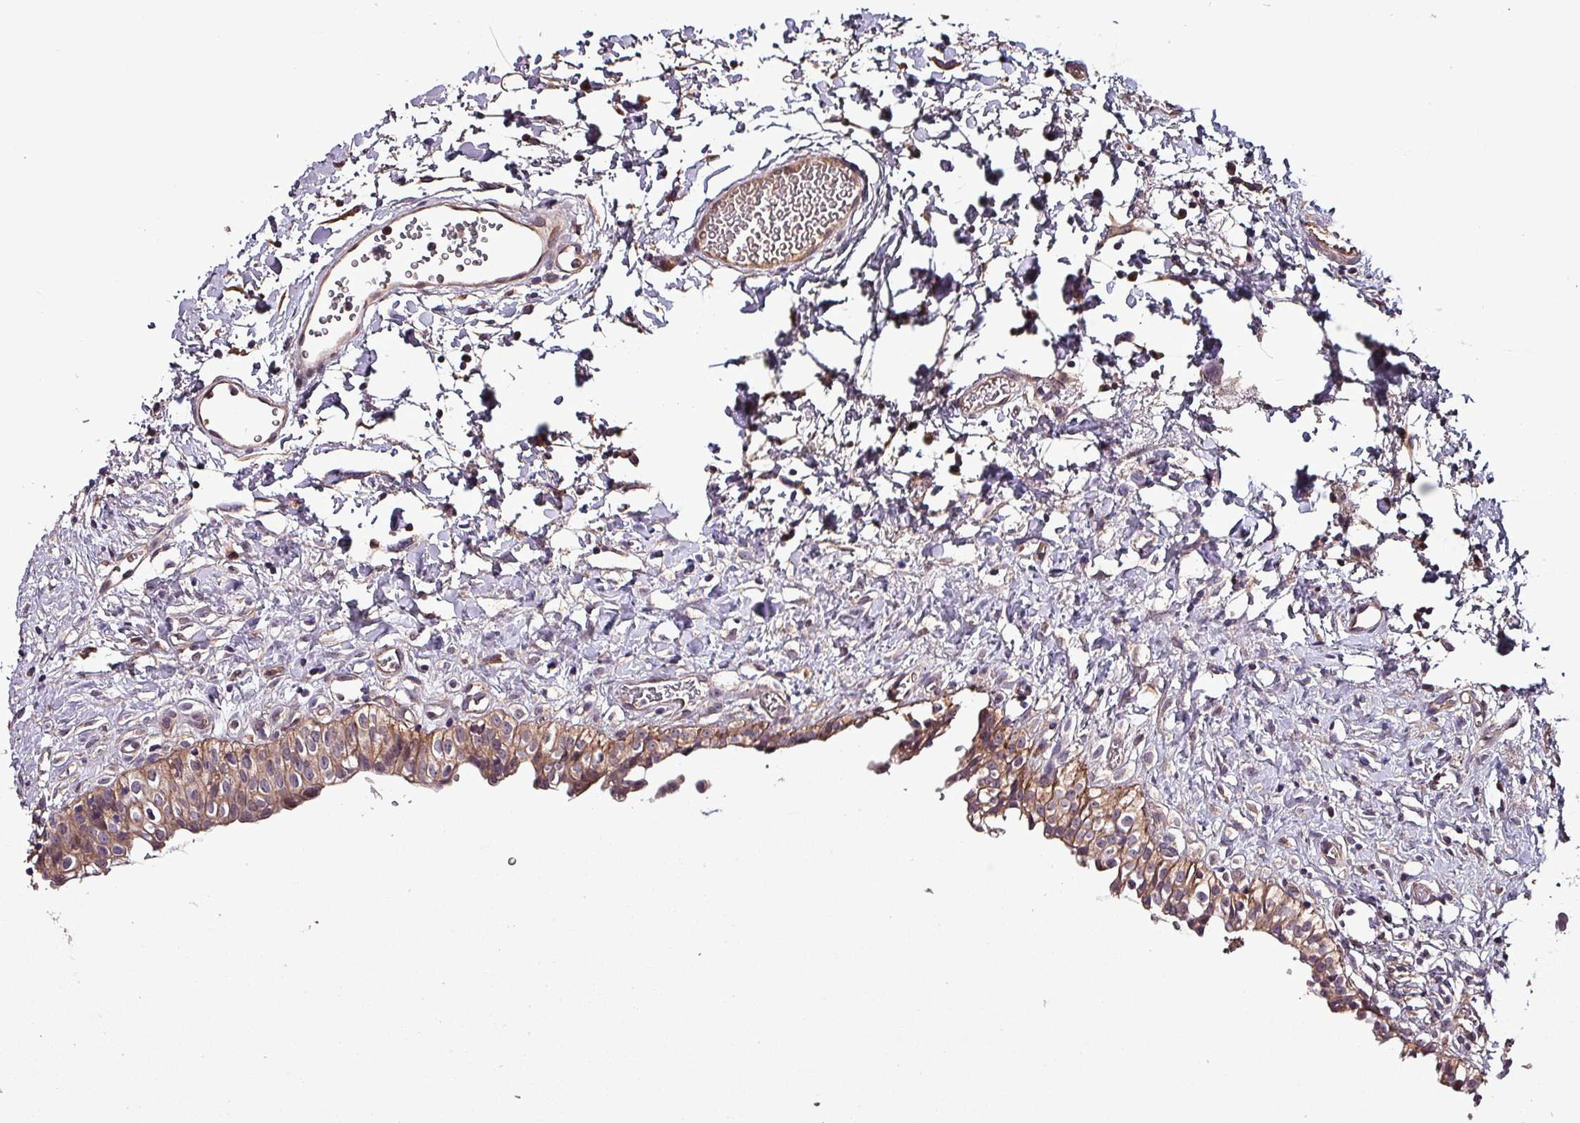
{"staining": {"intensity": "moderate", "quantity": ">75%", "location": "cytoplasmic/membranous"}, "tissue": "urinary bladder", "cell_type": "Urothelial cells", "image_type": "normal", "snomed": [{"axis": "morphology", "description": "Normal tissue, NOS"}, {"axis": "topography", "description": "Urinary bladder"}], "caption": "A photomicrograph of urinary bladder stained for a protein reveals moderate cytoplasmic/membranous brown staining in urothelial cells. The staining was performed using DAB to visualize the protein expression in brown, while the nuclei were stained in blue with hematoxylin (Magnification: 20x).", "gene": "PAFAH1B2", "patient": {"sex": "male", "age": 51}}